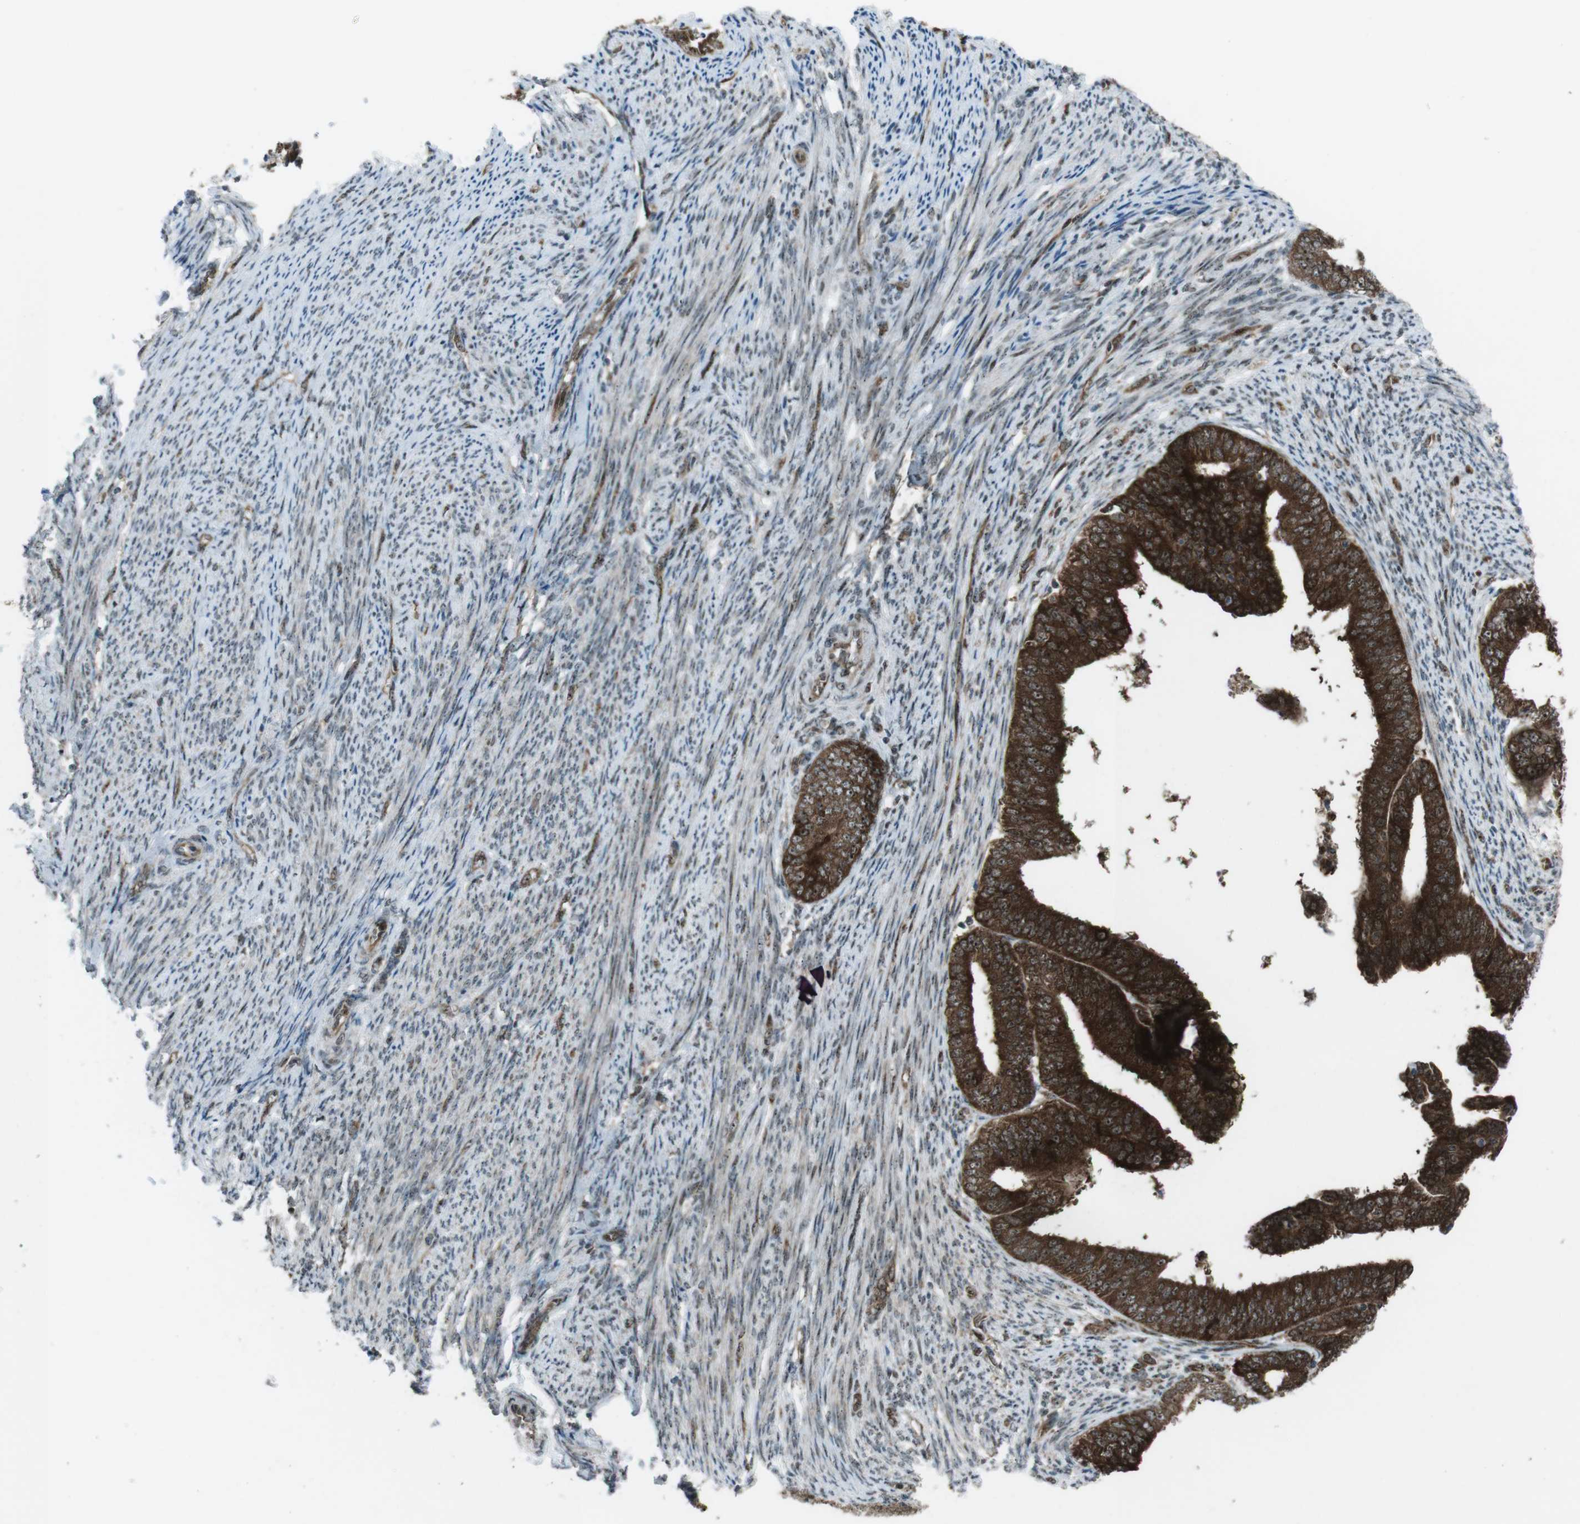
{"staining": {"intensity": "strong", "quantity": ">75%", "location": "cytoplasmic/membranous"}, "tissue": "endometrial cancer", "cell_type": "Tumor cells", "image_type": "cancer", "snomed": [{"axis": "morphology", "description": "Adenocarcinoma, NOS"}, {"axis": "topography", "description": "Endometrium"}], "caption": "Adenocarcinoma (endometrial) was stained to show a protein in brown. There is high levels of strong cytoplasmic/membranous expression in about >75% of tumor cells.", "gene": "CSNK1D", "patient": {"sex": "female", "age": 63}}